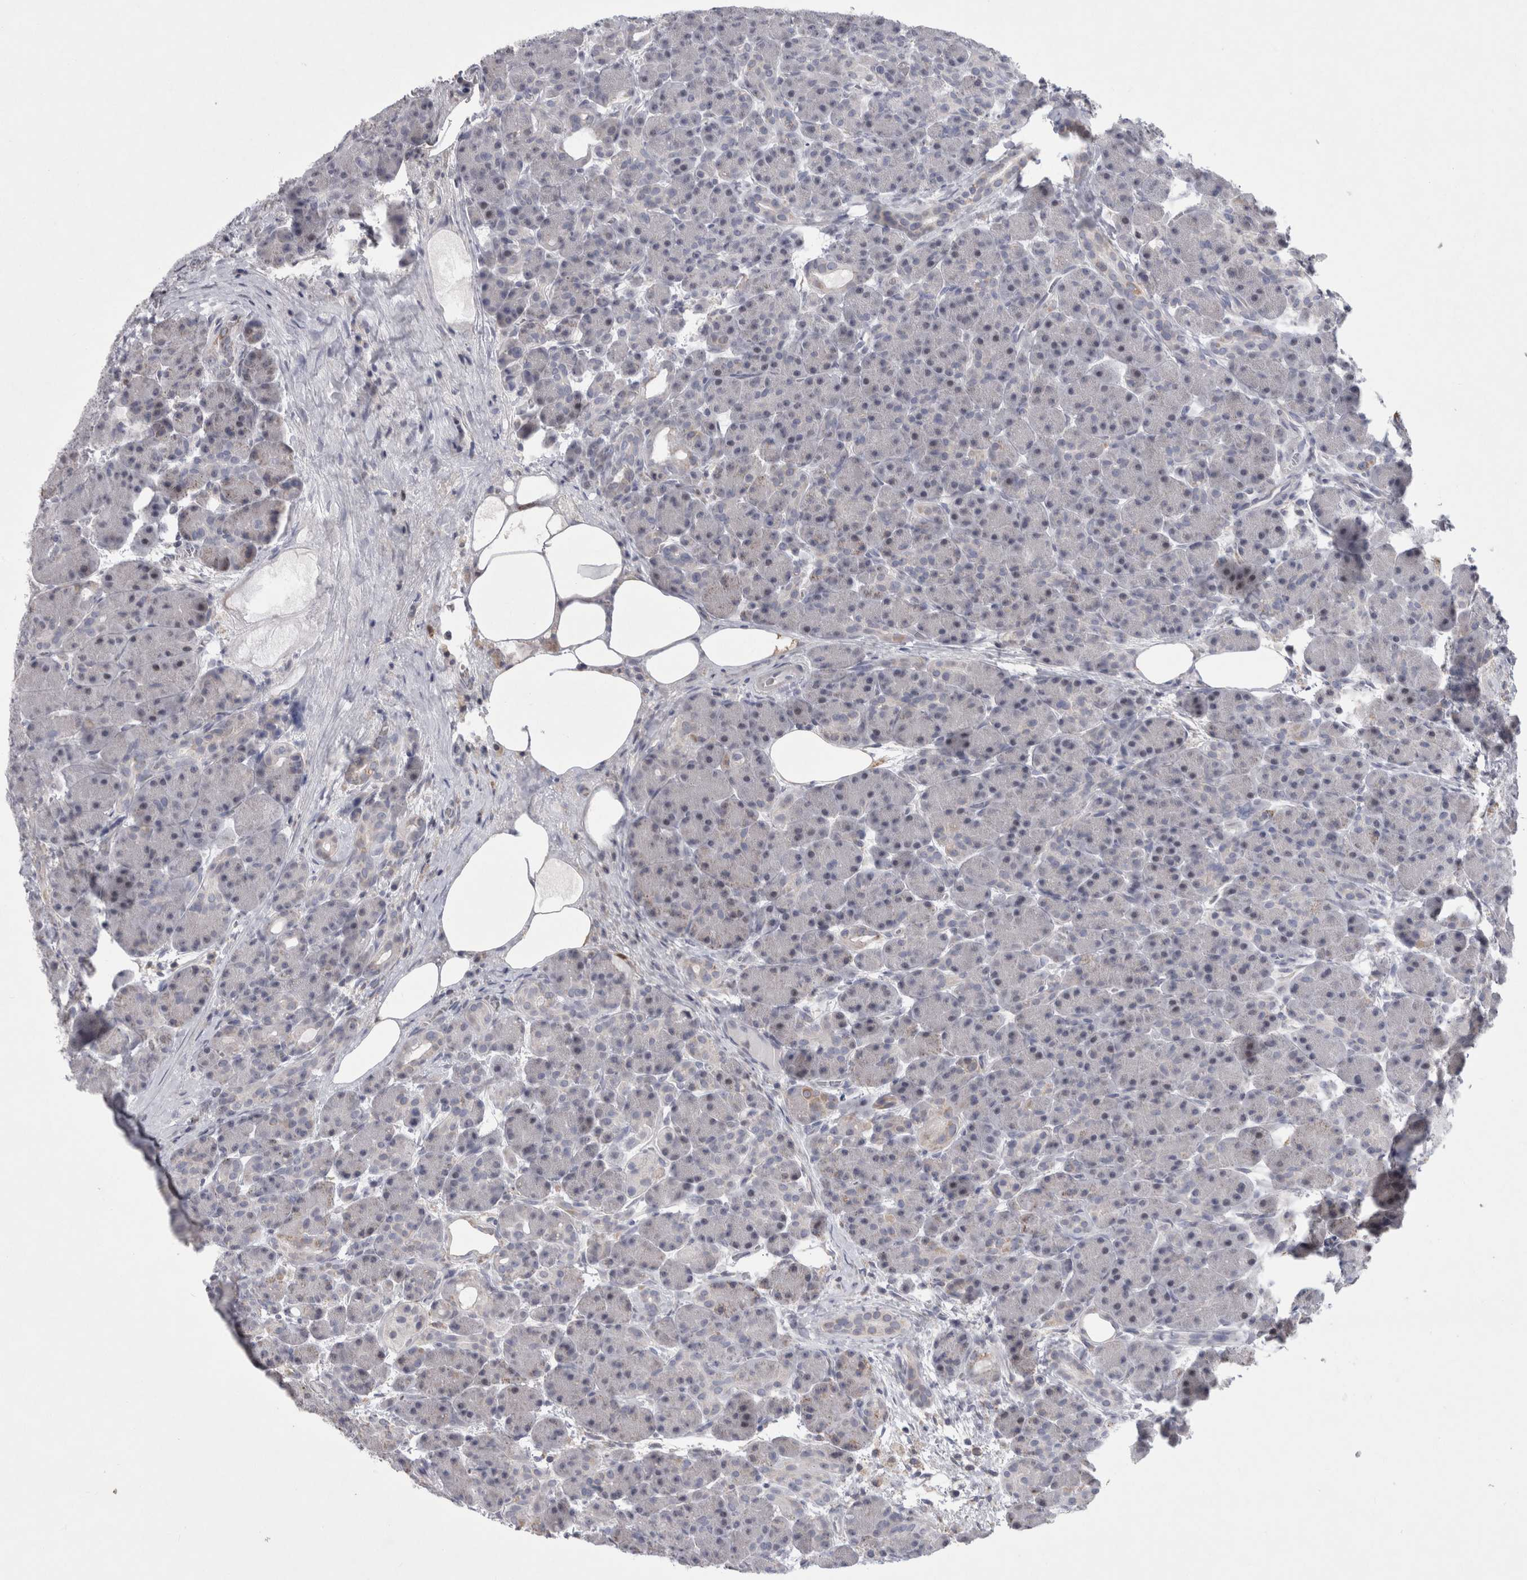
{"staining": {"intensity": "moderate", "quantity": "<25%", "location": "cytoplasmic/membranous"}, "tissue": "pancreas", "cell_type": "Exocrine glandular cells", "image_type": "normal", "snomed": [{"axis": "morphology", "description": "Normal tissue, NOS"}, {"axis": "topography", "description": "Pancreas"}], "caption": "The immunohistochemical stain highlights moderate cytoplasmic/membranous staining in exocrine glandular cells of unremarkable pancreas.", "gene": "AGMAT", "patient": {"sex": "male", "age": 63}}